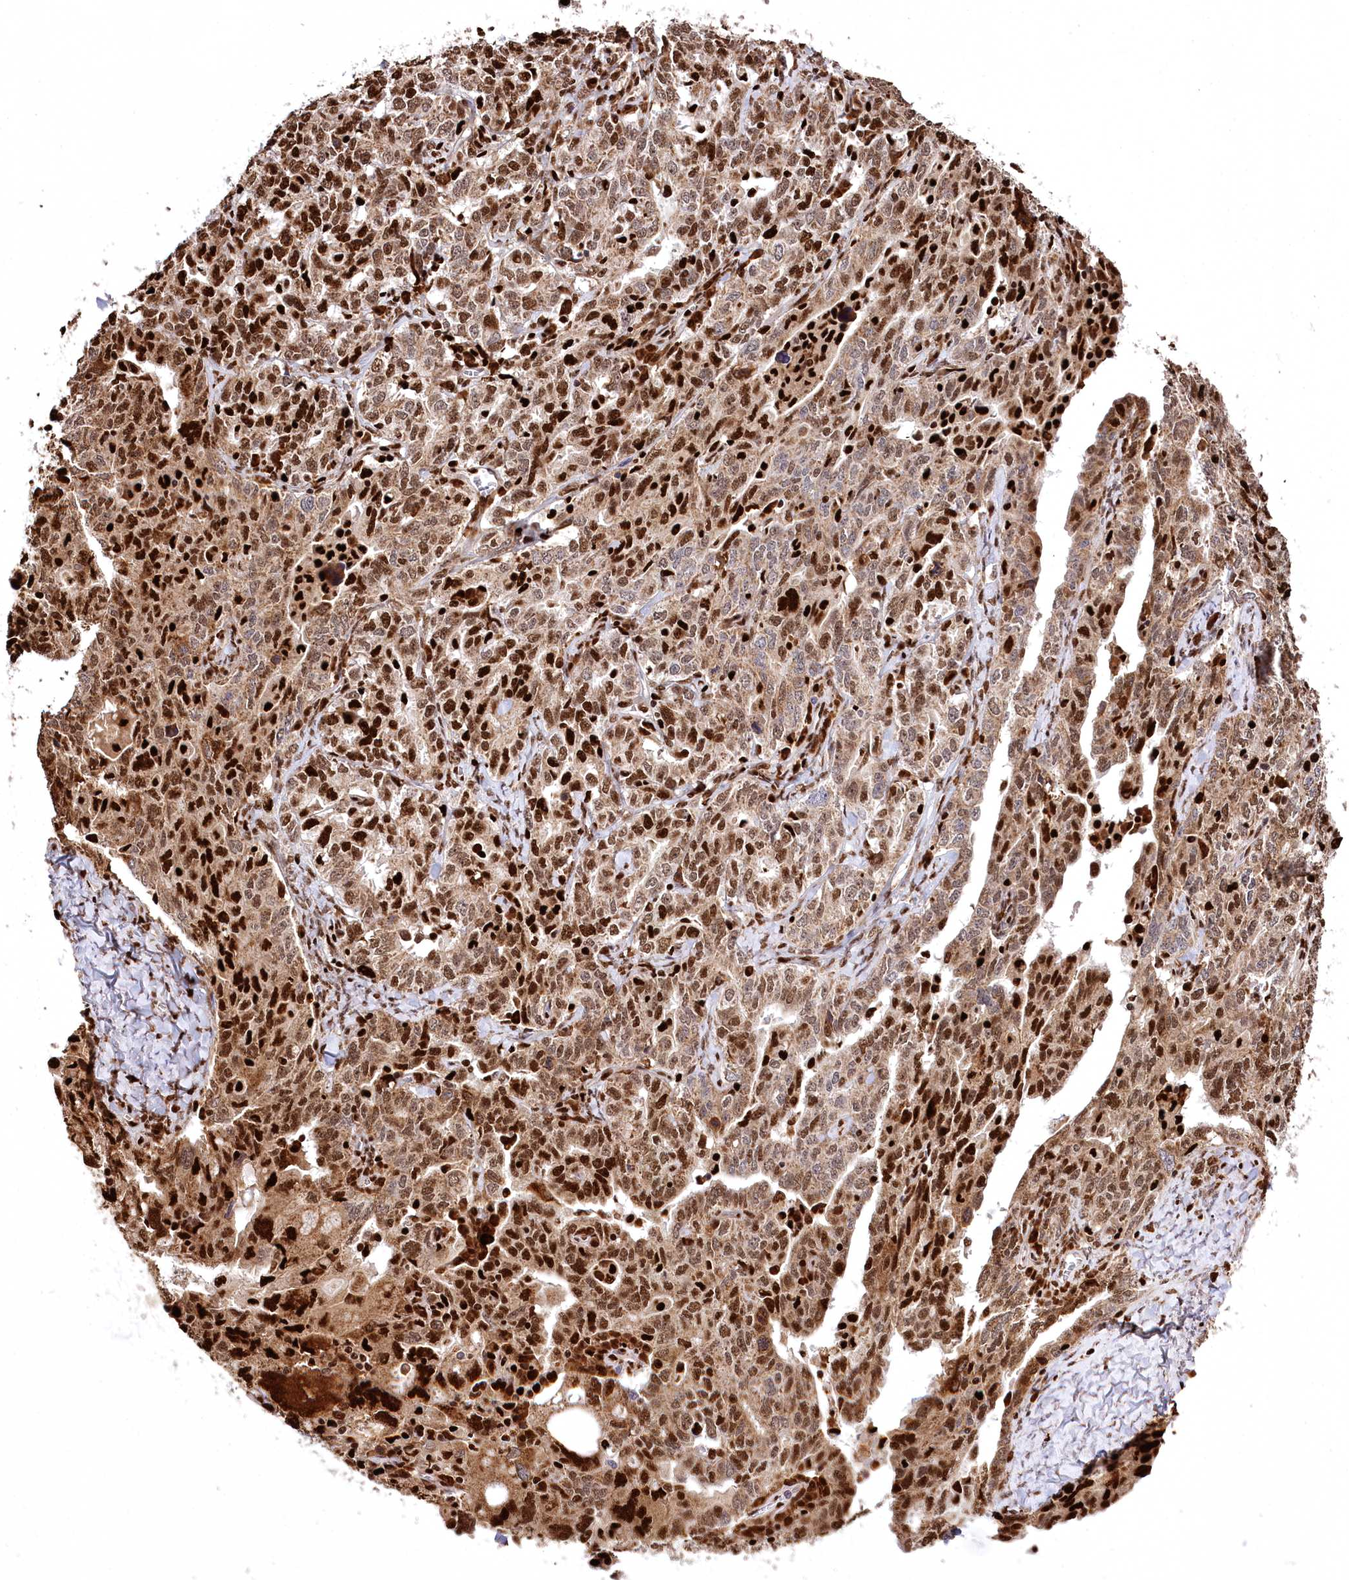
{"staining": {"intensity": "strong", "quantity": ">75%", "location": "cytoplasmic/membranous,nuclear"}, "tissue": "ovarian cancer", "cell_type": "Tumor cells", "image_type": "cancer", "snomed": [{"axis": "morphology", "description": "Carcinoma, endometroid"}, {"axis": "topography", "description": "Ovary"}], "caption": "Protein expression analysis of human endometroid carcinoma (ovarian) reveals strong cytoplasmic/membranous and nuclear positivity in about >75% of tumor cells. The protein is shown in brown color, while the nuclei are stained blue.", "gene": "FIGN", "patient": {"sex": "female", "age": 62}}